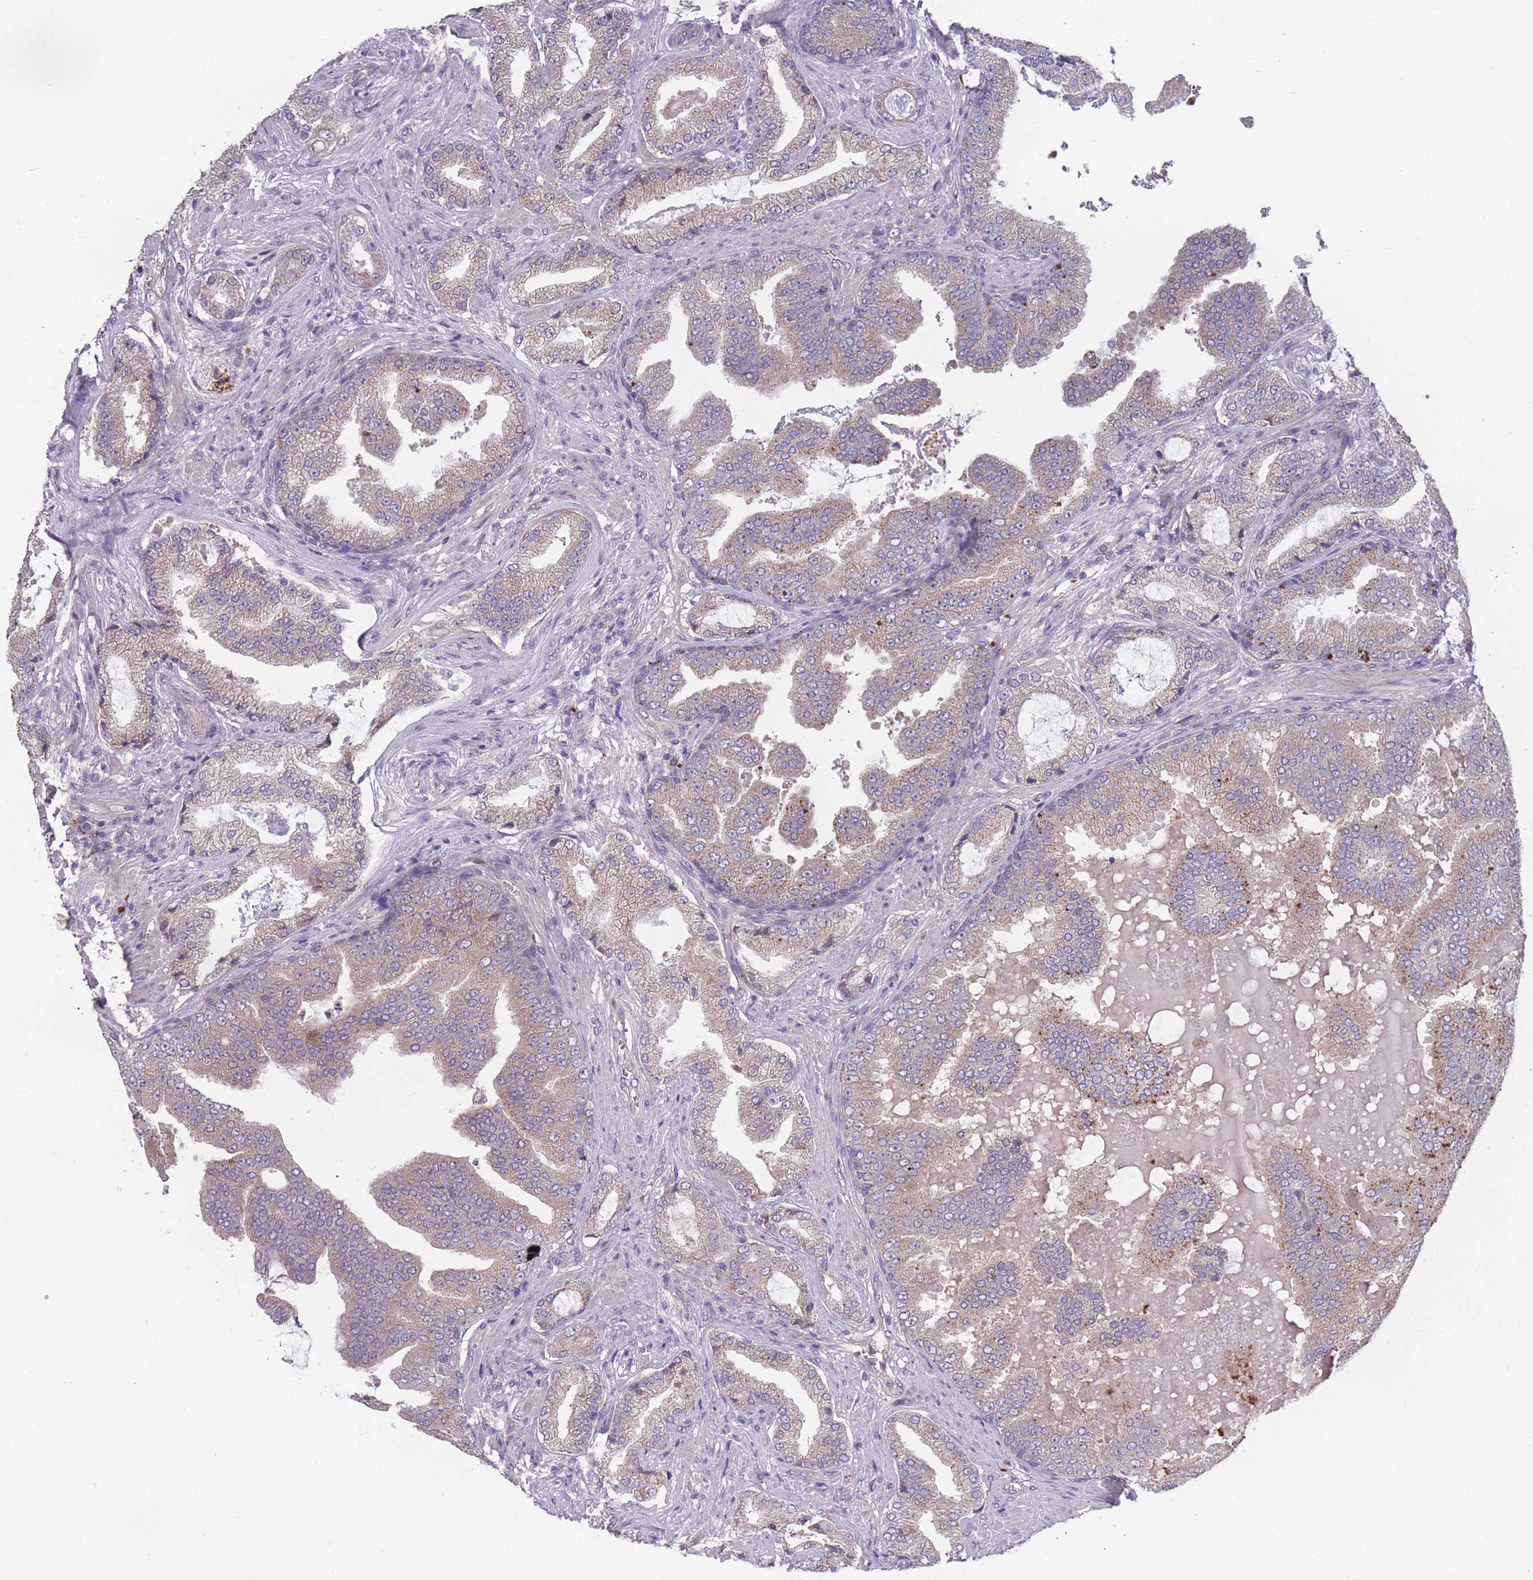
{"staining": {"intensity": "moderate", "quantity": ">75%", "location": "cytoplasmic/membranous"}, "tissue": "prostate cancer", "cell_type": "Tumor cells", "image_type": "cancer", "snomed": [{"axis": "morphology", "description": "Adenocarcinoma, High grade"}, {"axis": "topography", "description": "Prostate"}], "caption": "An immunohistochemistry micrograph of neoplastic tissue is shown. Protein staining in brown highlights moderate cytoplasmic/membranous positivity in prostate high-grade adenocarcinoma within tumor cells.", "gene": "STIM2", "patient": {"sex": "male", "age": 68}}